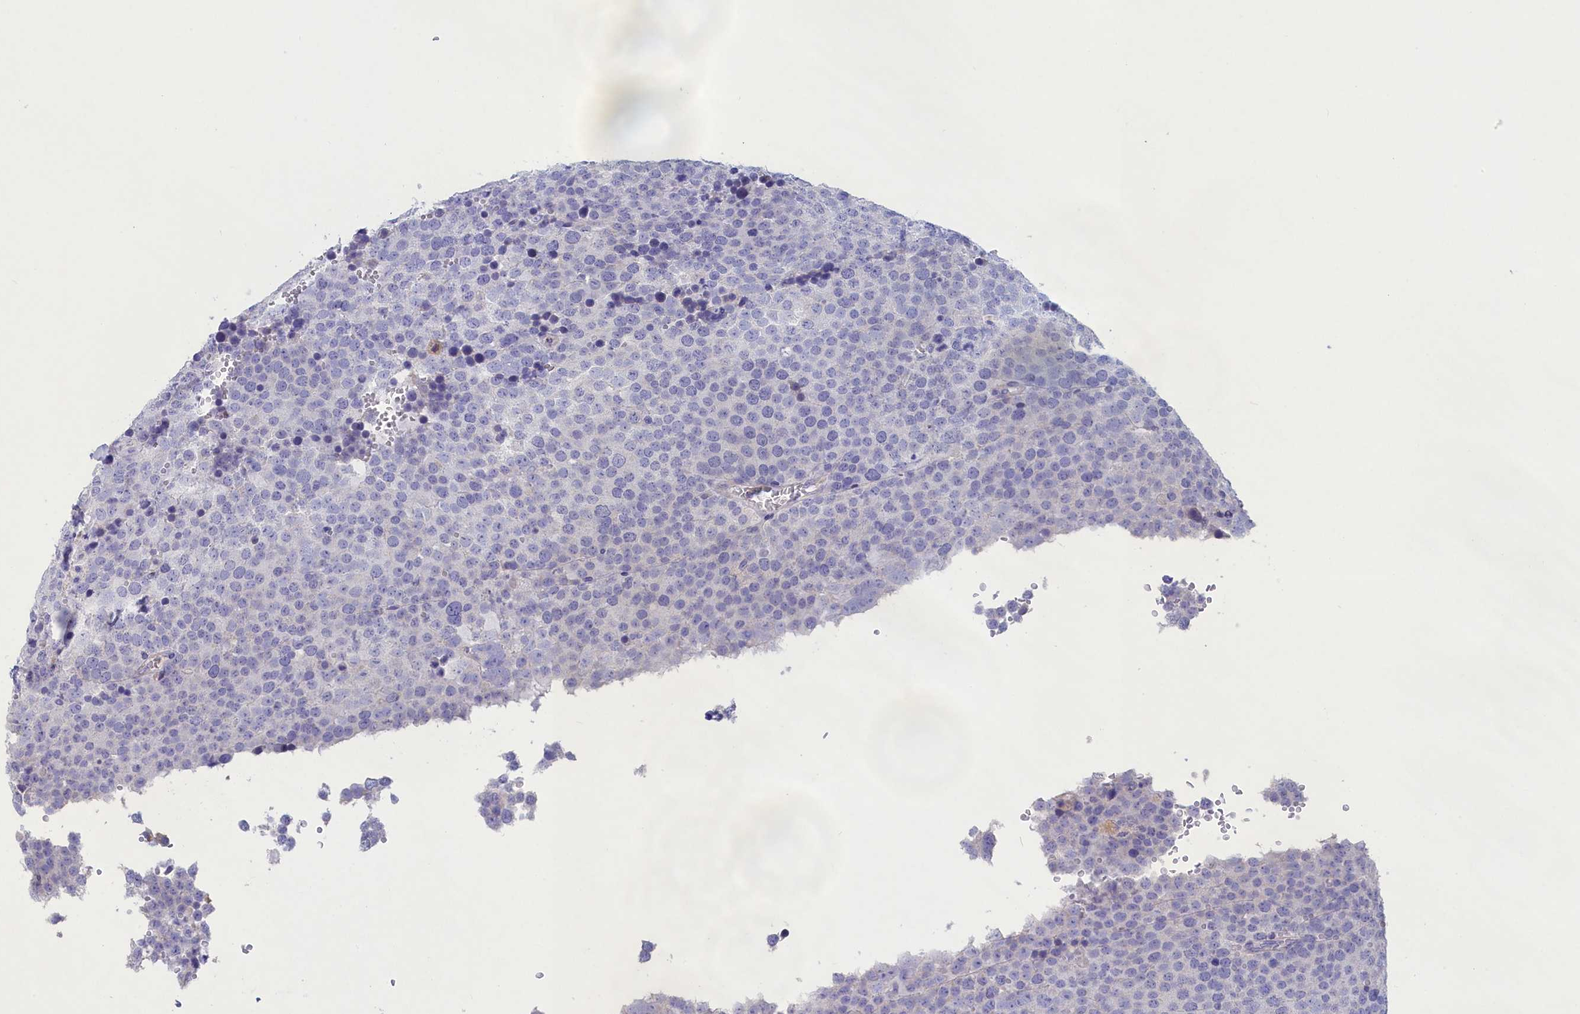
{"staining": {"intensity": "negative", "quantity": "none", "location": "none"}, "tissue": "testis cancer", "cell_type": "Tumor cells", "image_type": "cancer", "snomed": [{"axis": "morphology", "description": "Seminoma, NOS"}, {"axis": "topography", "description": "Testis"}], "caption": "IHC of human testis seminoma demonstrates no positivity in tumor cells.", "gene": "PRDM12", "patient": {"sex": "male", "age": 71}}